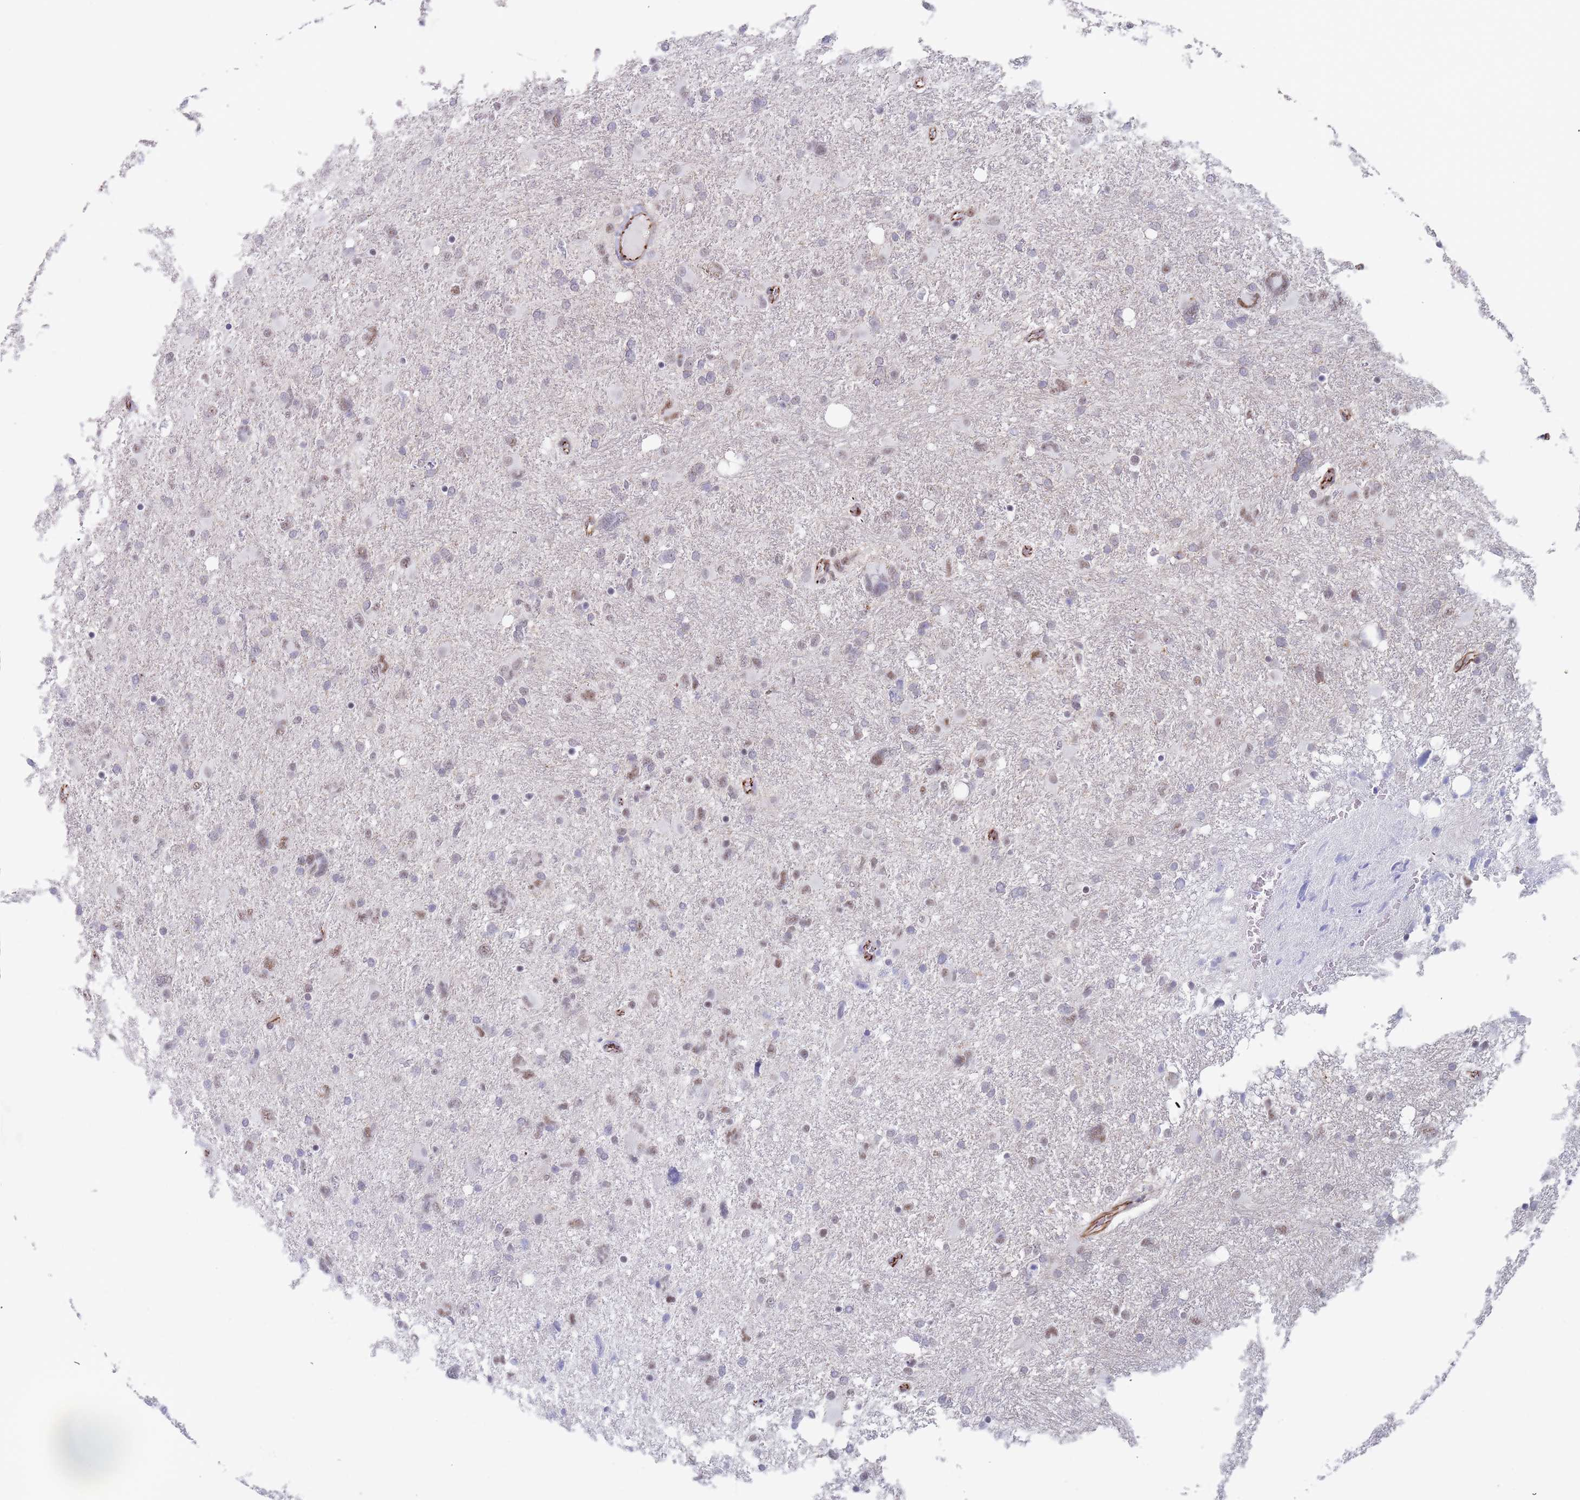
{"staining": {"intensity": "weak", "quantity": "25%-75%", "location": "nuclear"}, "tissue": "glioma", "cell_type": "Tumor cells", "image_type": "cancer", "snomed": [{"axis": "morphology", "description": "Glioma, malignant, High grade"}, {"axis": "topography", "description": "Brain"}], "caption": "Immunohistochemistry staining of glioma, which shows low levels of weak nuclear positivity in about 25%-75% of tumor cells indicating weak nuclear protein positivity. The staining was performed using DAB (brown) for protein detection and nuclei were counterstained in hematoxylin (blue).", "gene": "OR5A2", "patient": {"sex": "male", "age": 61}}